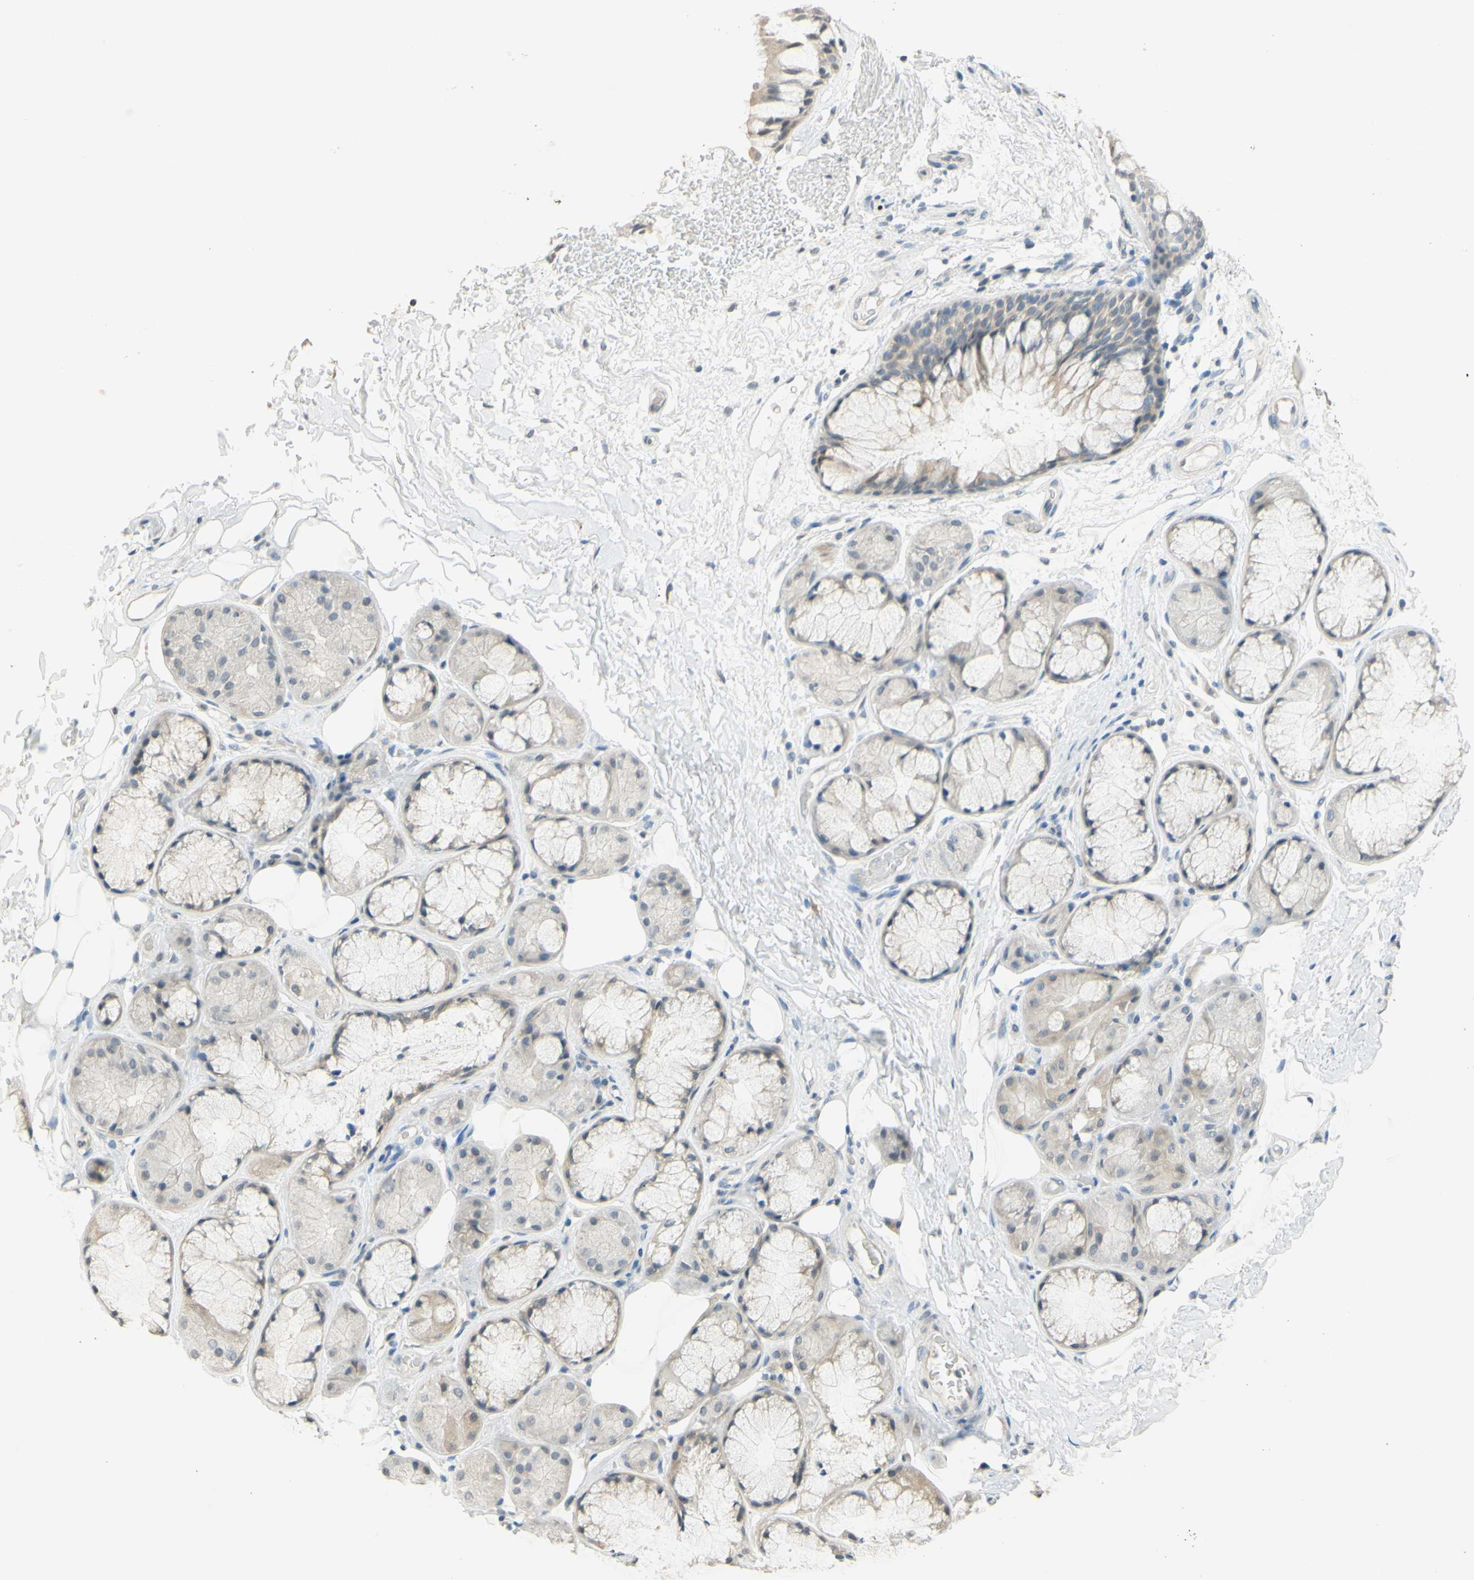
{"staining": {"intensity": "weak", "quantity": "25%-75%", "location": "cytoplasmic/membranous"}, "tissue": "bronchus", "cell_type": "Respiratory epithelial cells", "image_type": "normal", "snomed": [{"axis": "morphology", "description": "Normal tissue, NOS"}, {"axis": "topography", "description": "Bronchus"}], "caption": "Protein expression by immunohistochemistry shows weak cytoplasmic/membranous staining in approximately 25%-75% of respiratory epithelial cells in unremarkable bronchus.", "gene": "MAG", "patient": {"sex": "male", "age": 66}}